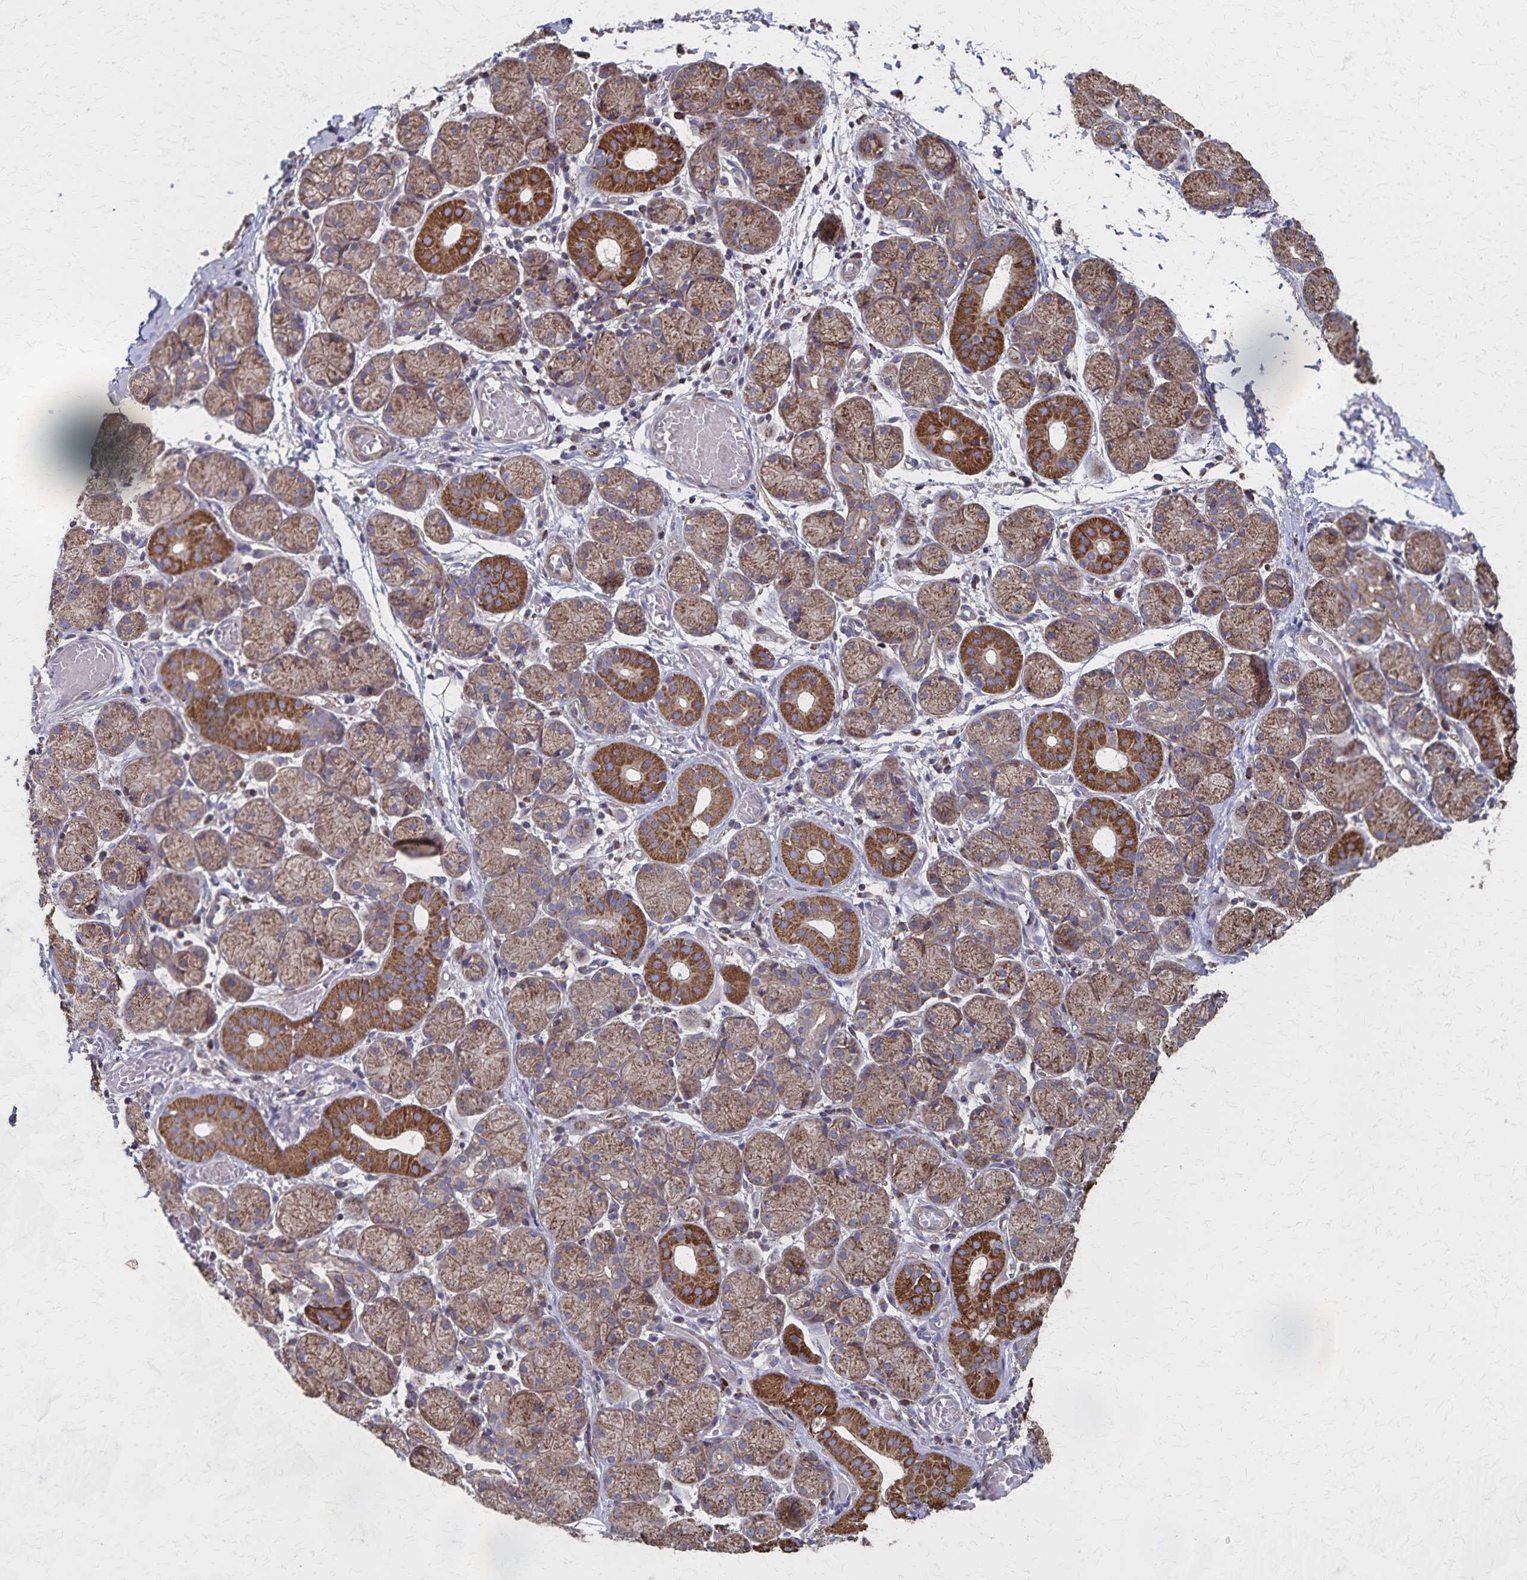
{"staining": {"intensity": "strong", "quantity": "25%-75%", "location": "cytoplasmic/membranous"}, "tissue": "salivary gland", "cell_type": "Glandular cells", "image_type": "normal", "snomed": [{"axis": "morphology", "description": "Normal tissue, NOS"}, {"axis": "topography", "description": "Salivary gland"}], "caption": "Salivary gland stained with a brown dye displays strong cytoplasmic/membranous positive staining in approximately 25%-75% of glandular cells.", "gene": "PGAP2", "patient": {"sex": "female", "age": 24}}